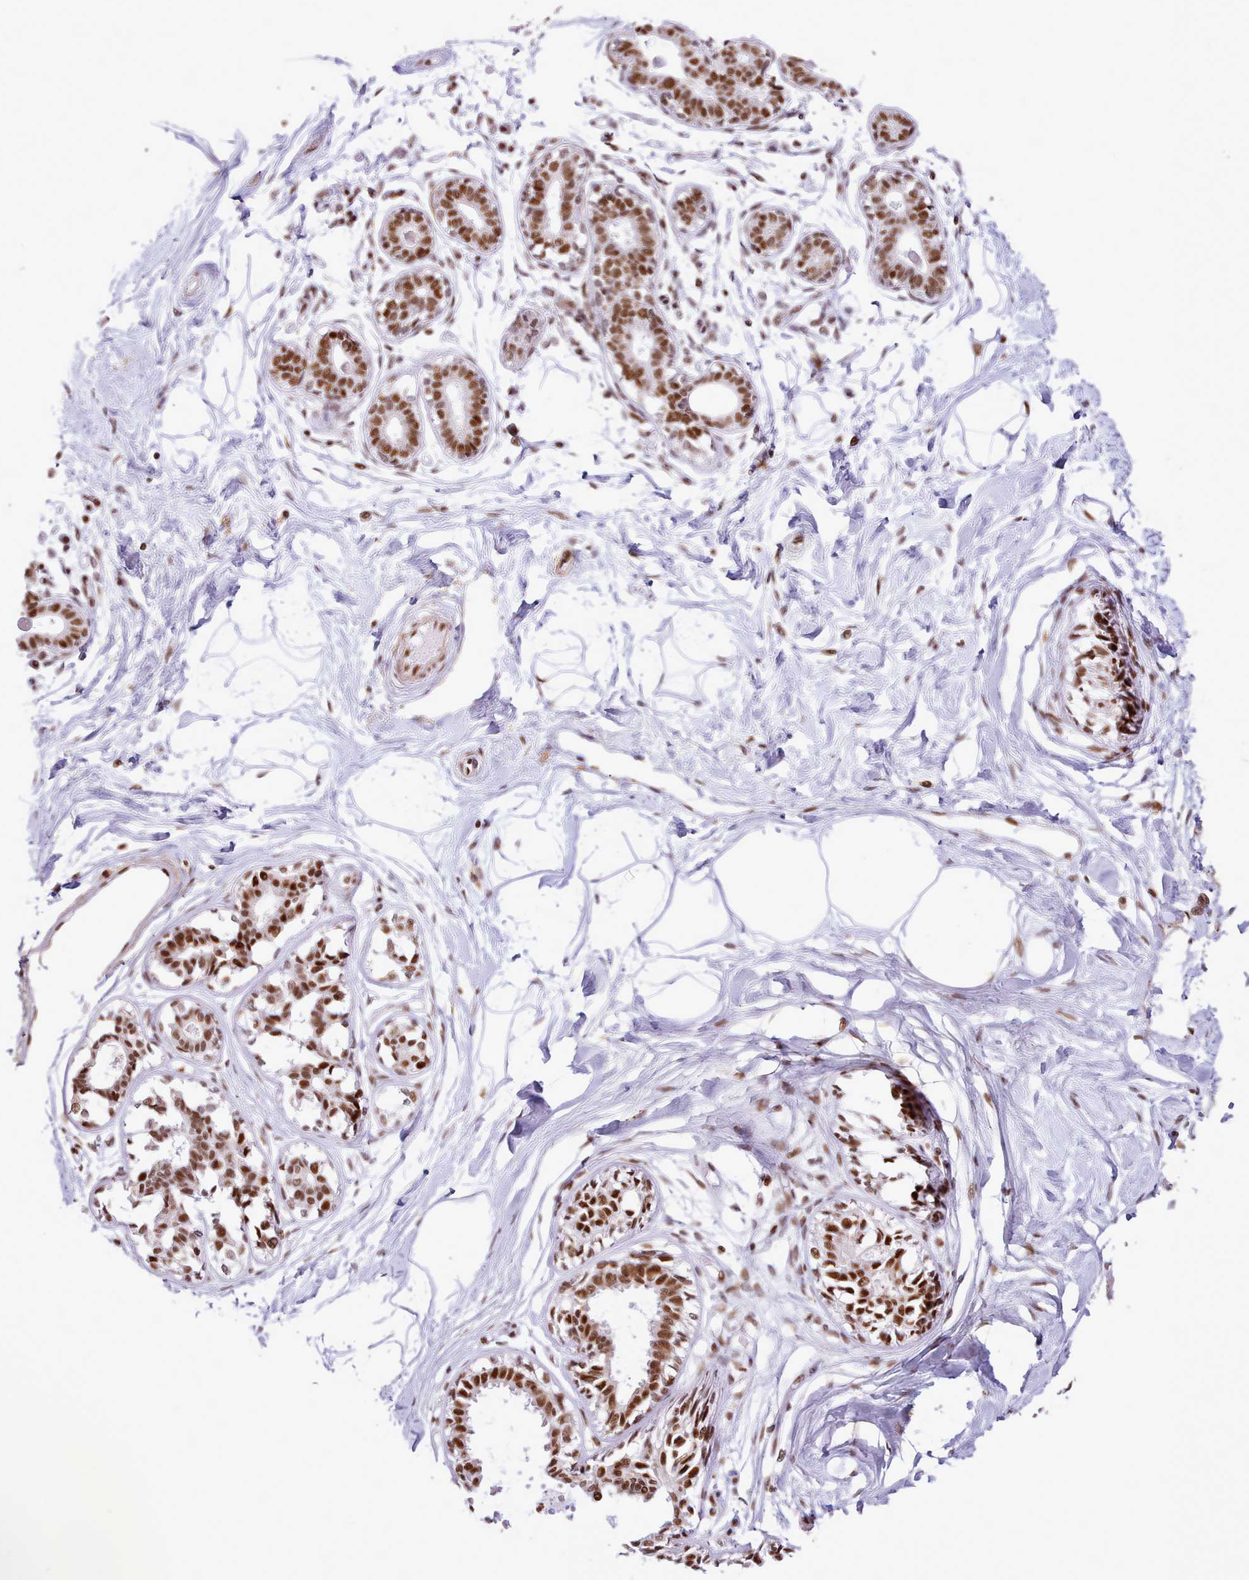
{"staining": {"intensity": "negative", "quantity": "none", "location": "none"}, "tissue": "breast", "cell_type": "Adipocytes", "image_type": "normal", "snomed": [{"axis": "morphology", "description": "Normal tissue, NOS"}, {"axis": "topography", "description": "Breast"}], "caption": "A high-resolution image shows IHC staining of benign breast, which shows no significant staining in adipocytes.", "gene": "TAF15", "patient": {"sex": "female", "age": 45}}